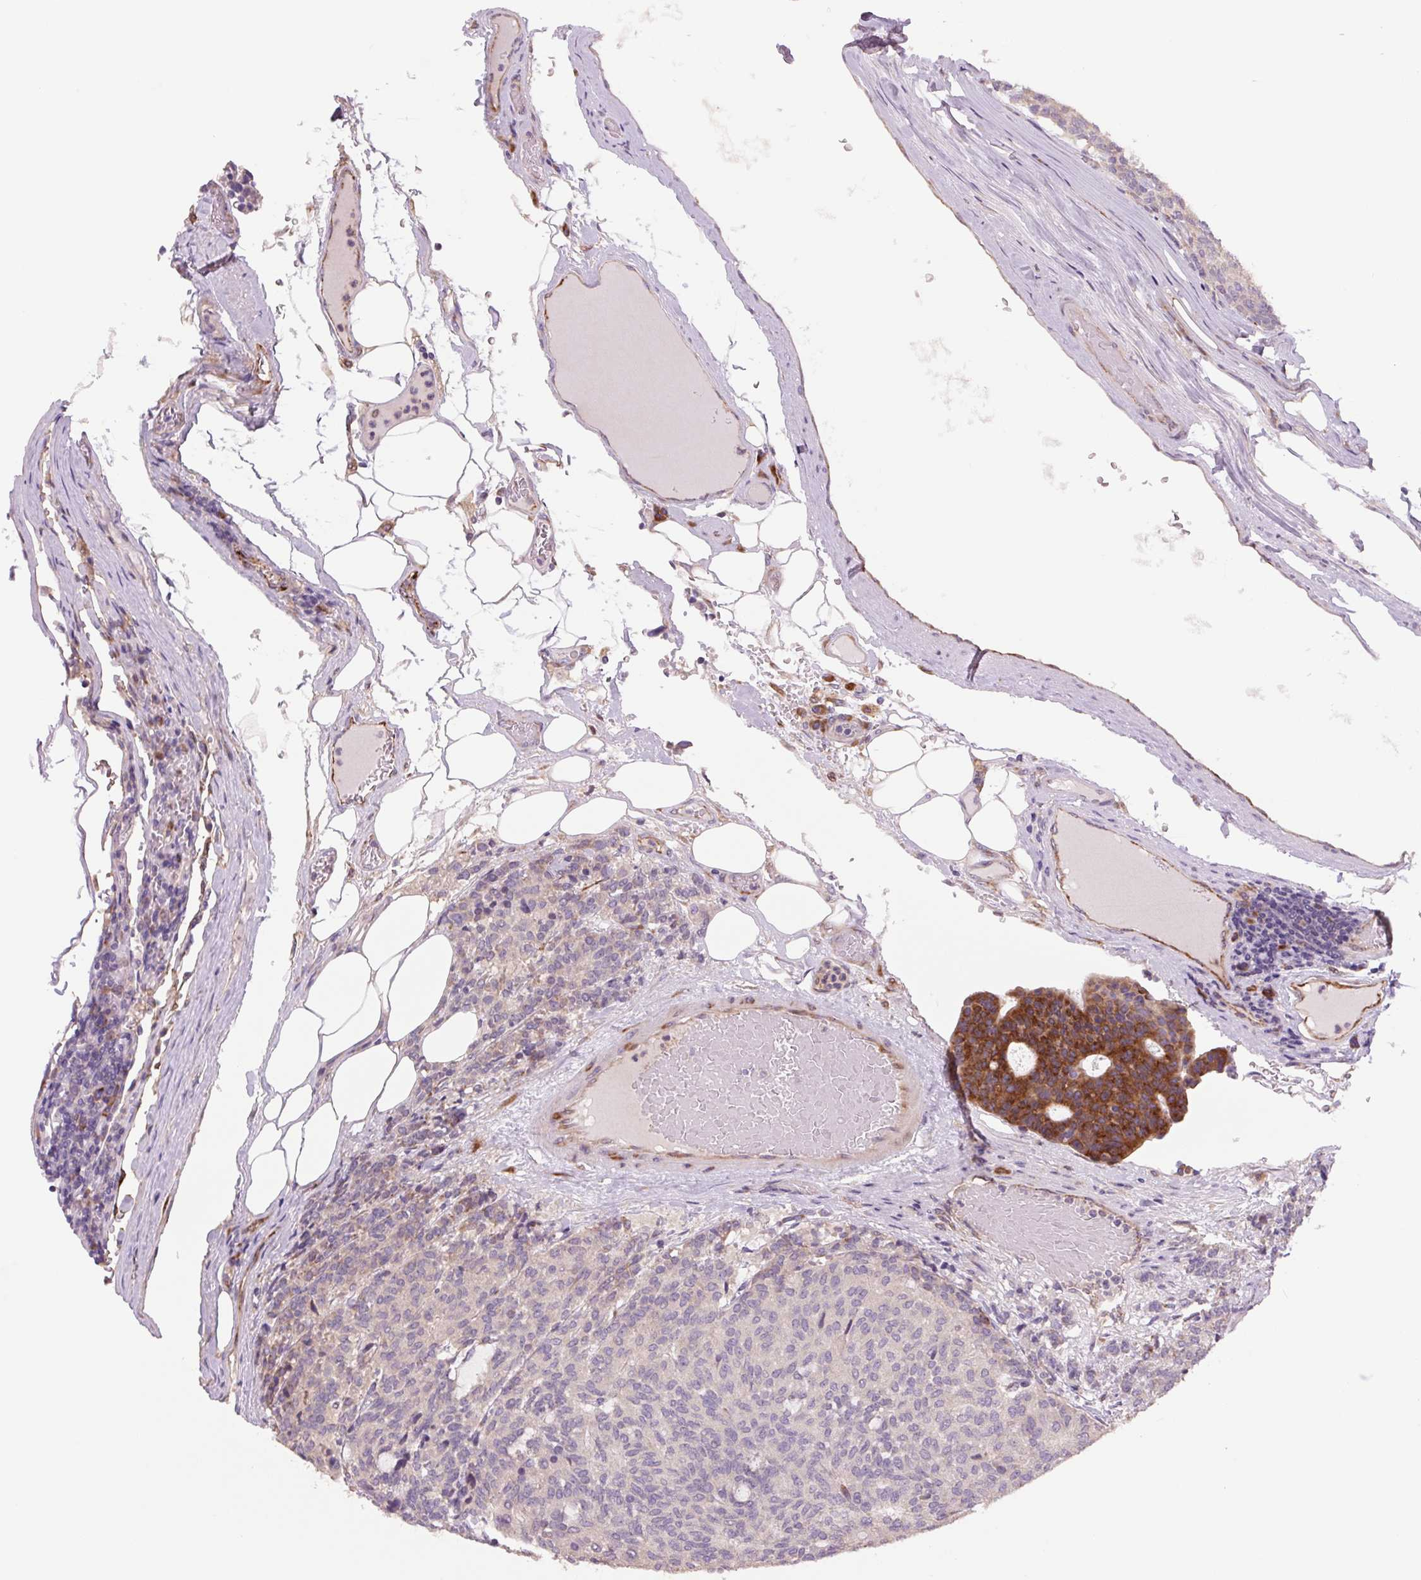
{"staining": {"intensity": "strong", "quantity": "<25%", "location": "cytoplasmic/membranous"}, "tissue": "carcinoid", "cell_type": "Tumor cells", "image_type": "cancer", "snomed": [{"axis": "morphology", "description": "Carcinoid, malignant, NOS"}, {"axis": "topography", "description": "Pancreas"}], "caption": "Approximately <25% of tumor cells in human malignant carcinoid display strong cytoplasmic/membranous protein expression as visualized by brown immunohistochemical staining.", "gene": "PLA2G4A", "patient": {"sex": "female", "age": 54}}